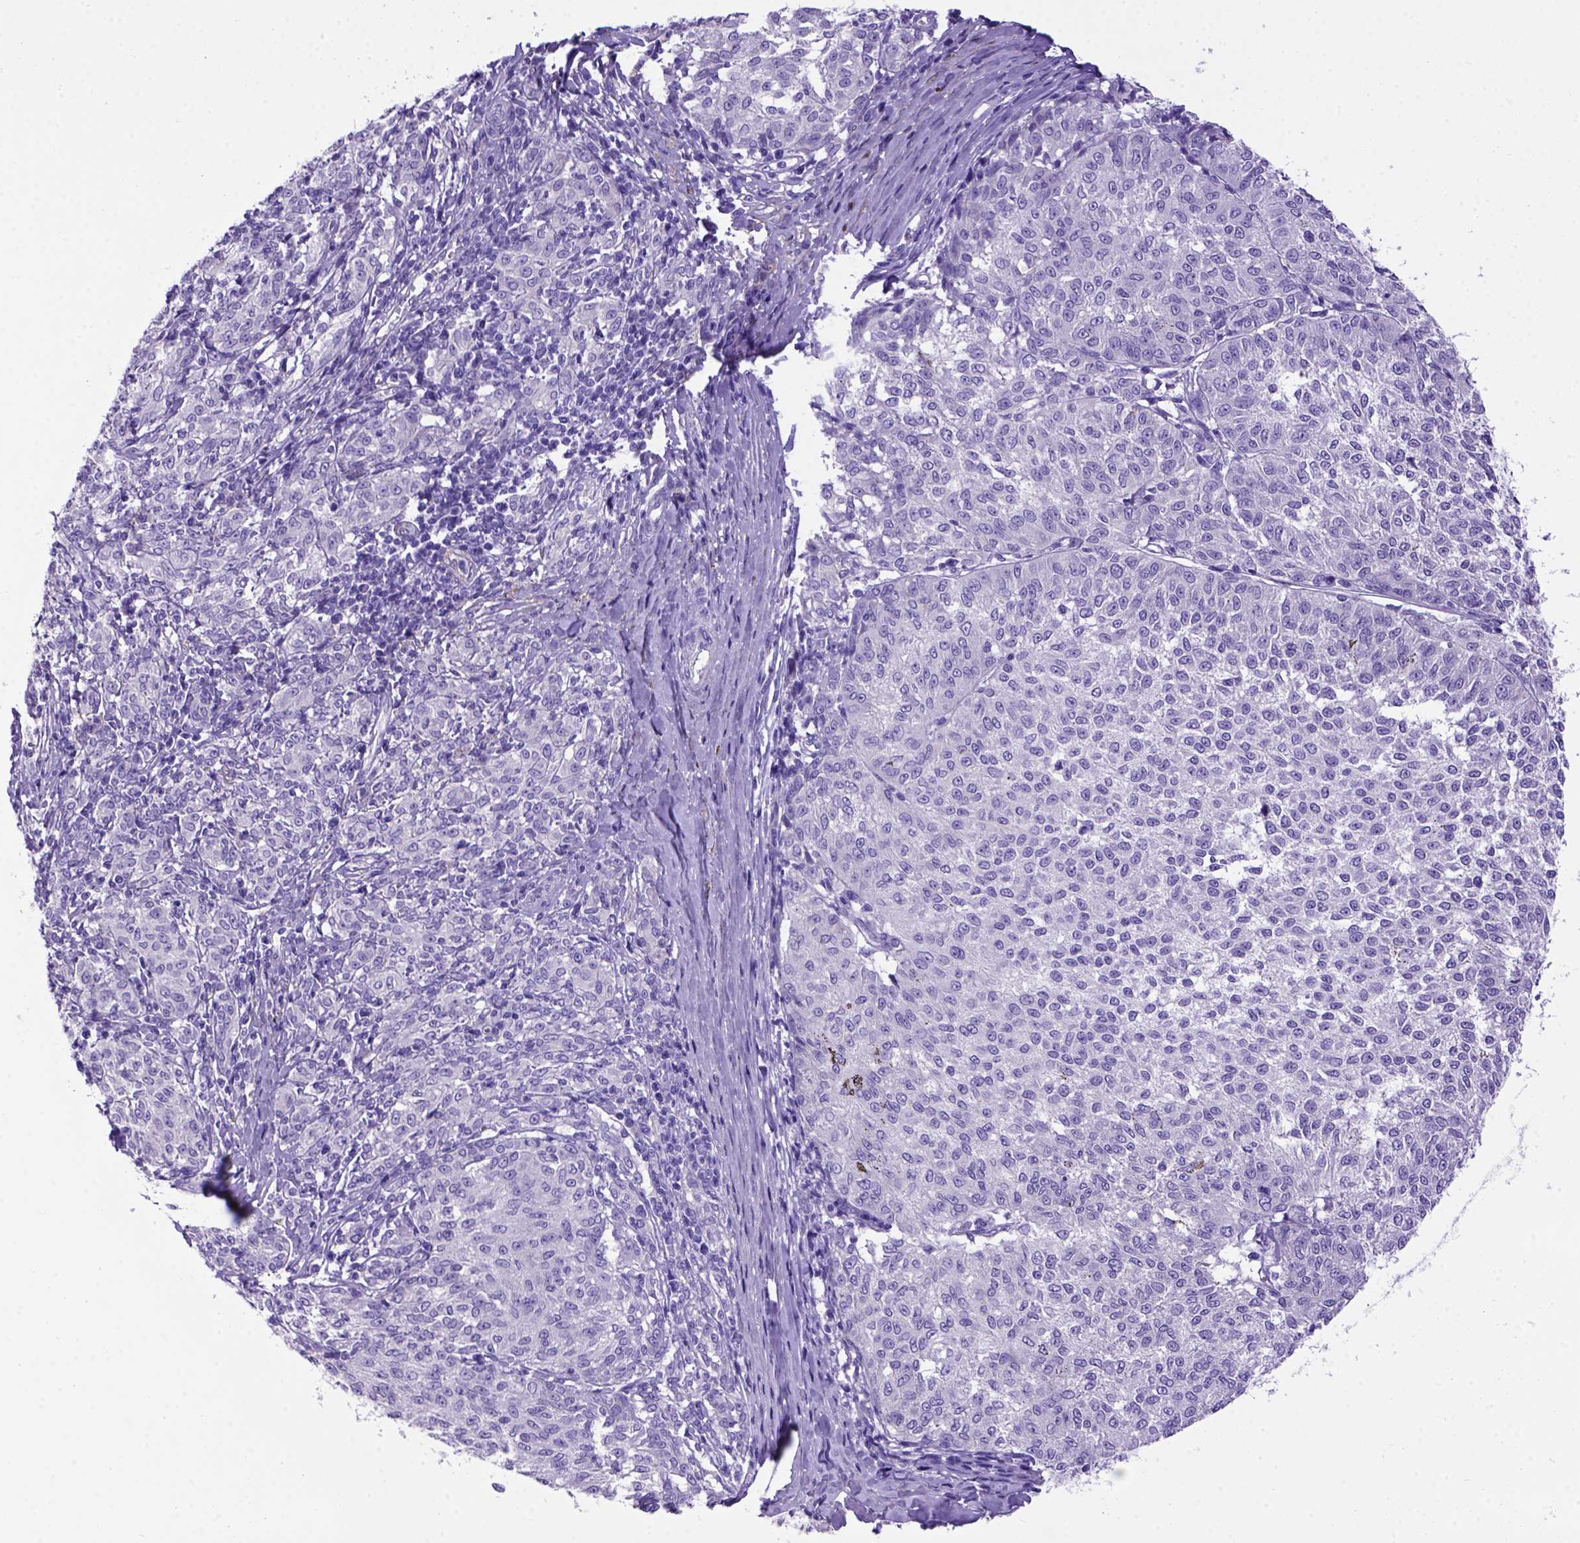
{"staining": {"intensity": "negative", "quantity": "none", "location": "none"}, "tissue": "melanoma", "cell_type": "Tumor cells", "image_type": "cancer", "snomed": [{"axis": "morphology", "description": "Malignant melanoma, NOS"}, {"axis": "topography", "description": "Skin"}], "caption": "High power microscopy image of an immunohistochemistry micrograph of malignant melanoma, revealing no significant staining in tumor cells.", "gene": "PTGES", "patient": {"sex": "female", "age": 72}}